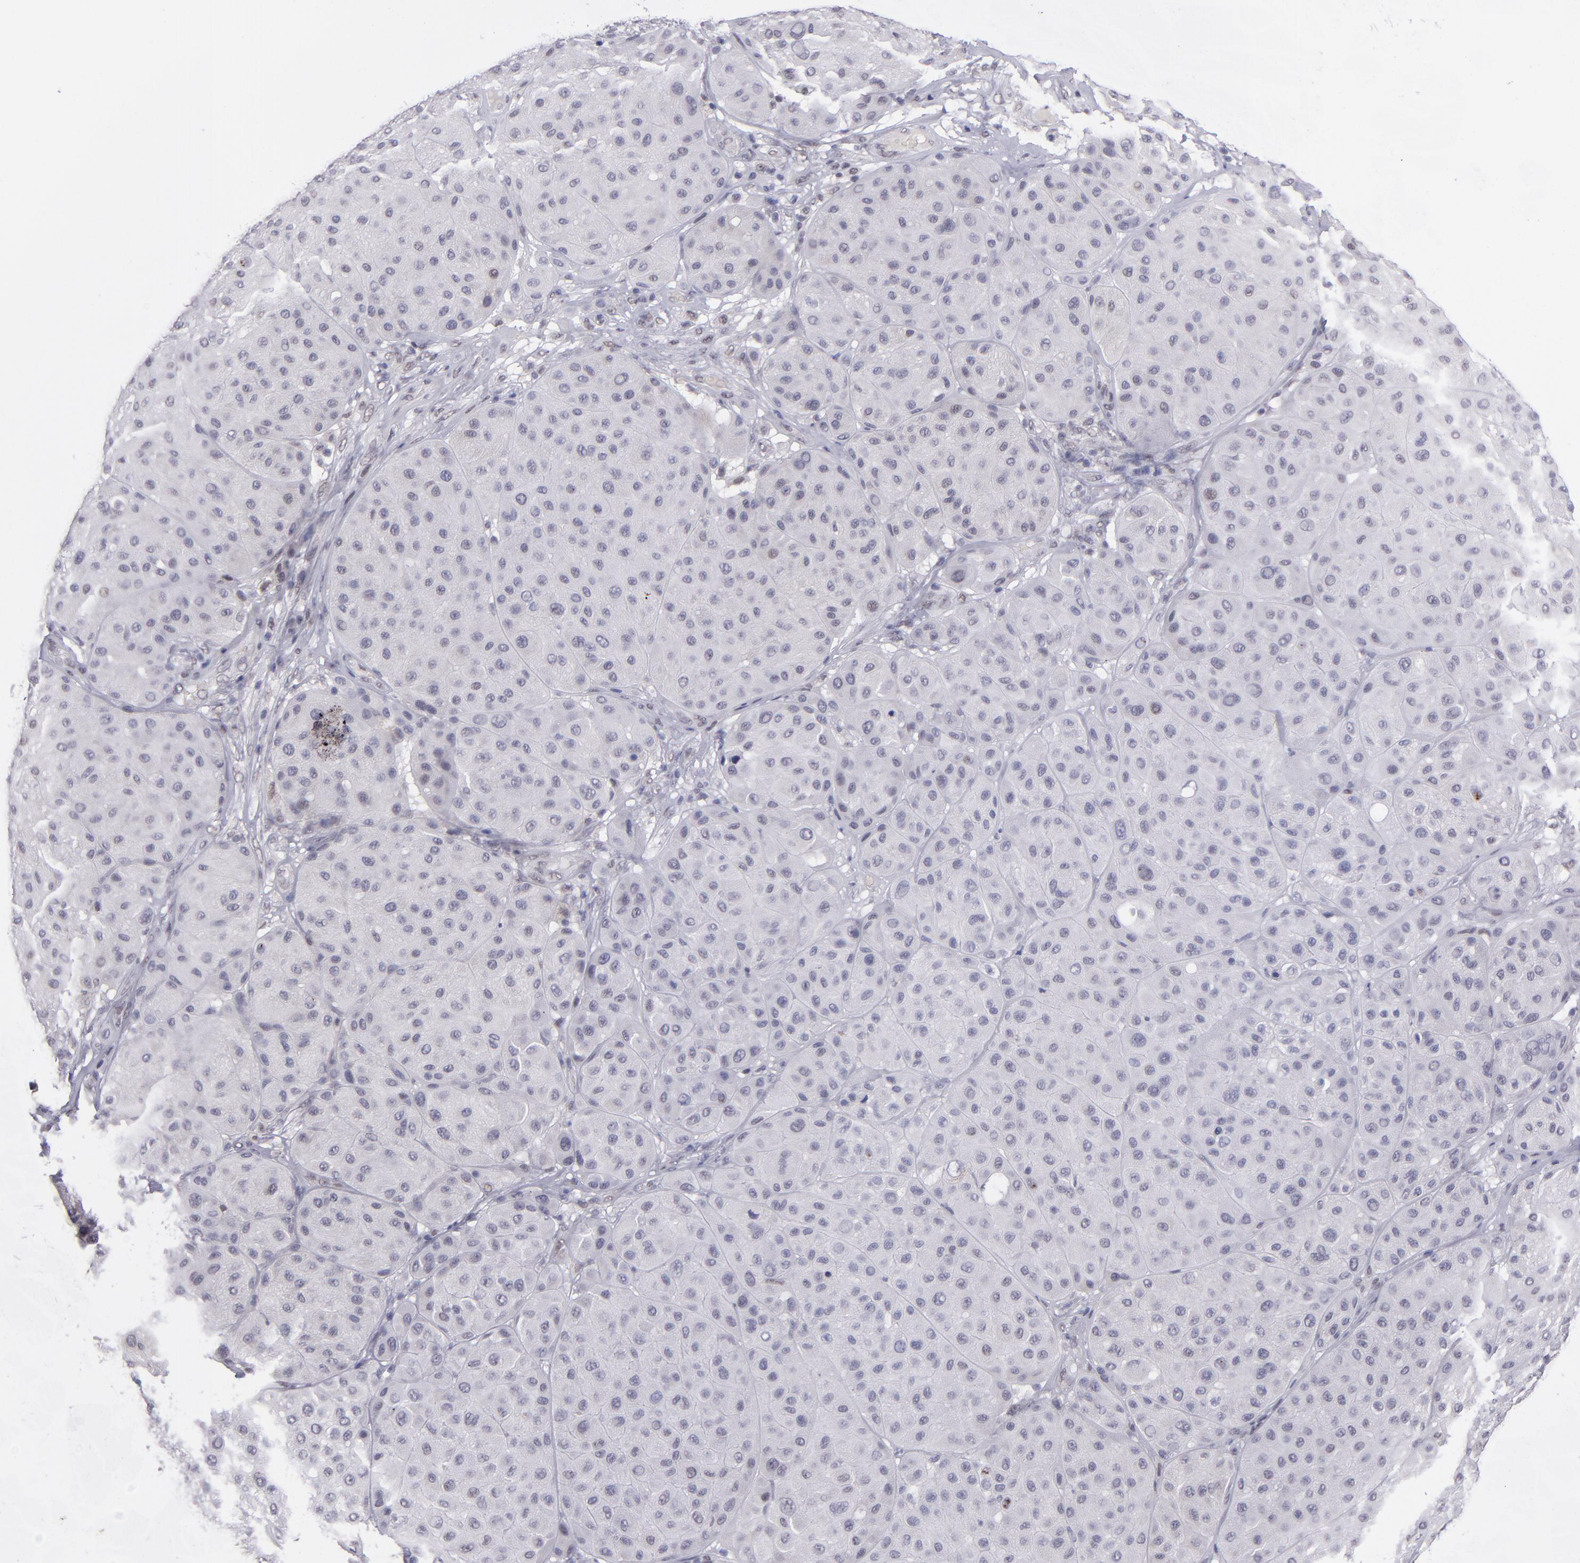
{"staining": {"intensity": "weak", "quantity": "<25%", "location": "nuclear"}, "tissue": "melanoma", "cell_type": "Tumor cells", "image_type": "cancer", "snomed": [{"axis": "morphology", "description": "Normal tissue, NOS"}, {"axis": "morphology", "description": "Malignant melanoma, Metastatic site"}, {"axis": "topography", "description": "Skin"}], "caption": "This is a micrograph of immunohistochemistry (IHC) staining of malignant melanoma (metastatic site), which shows no expression in tumor cells.", "gene": "OTUB2", "patient": {"sex": "male", "age": 41}}